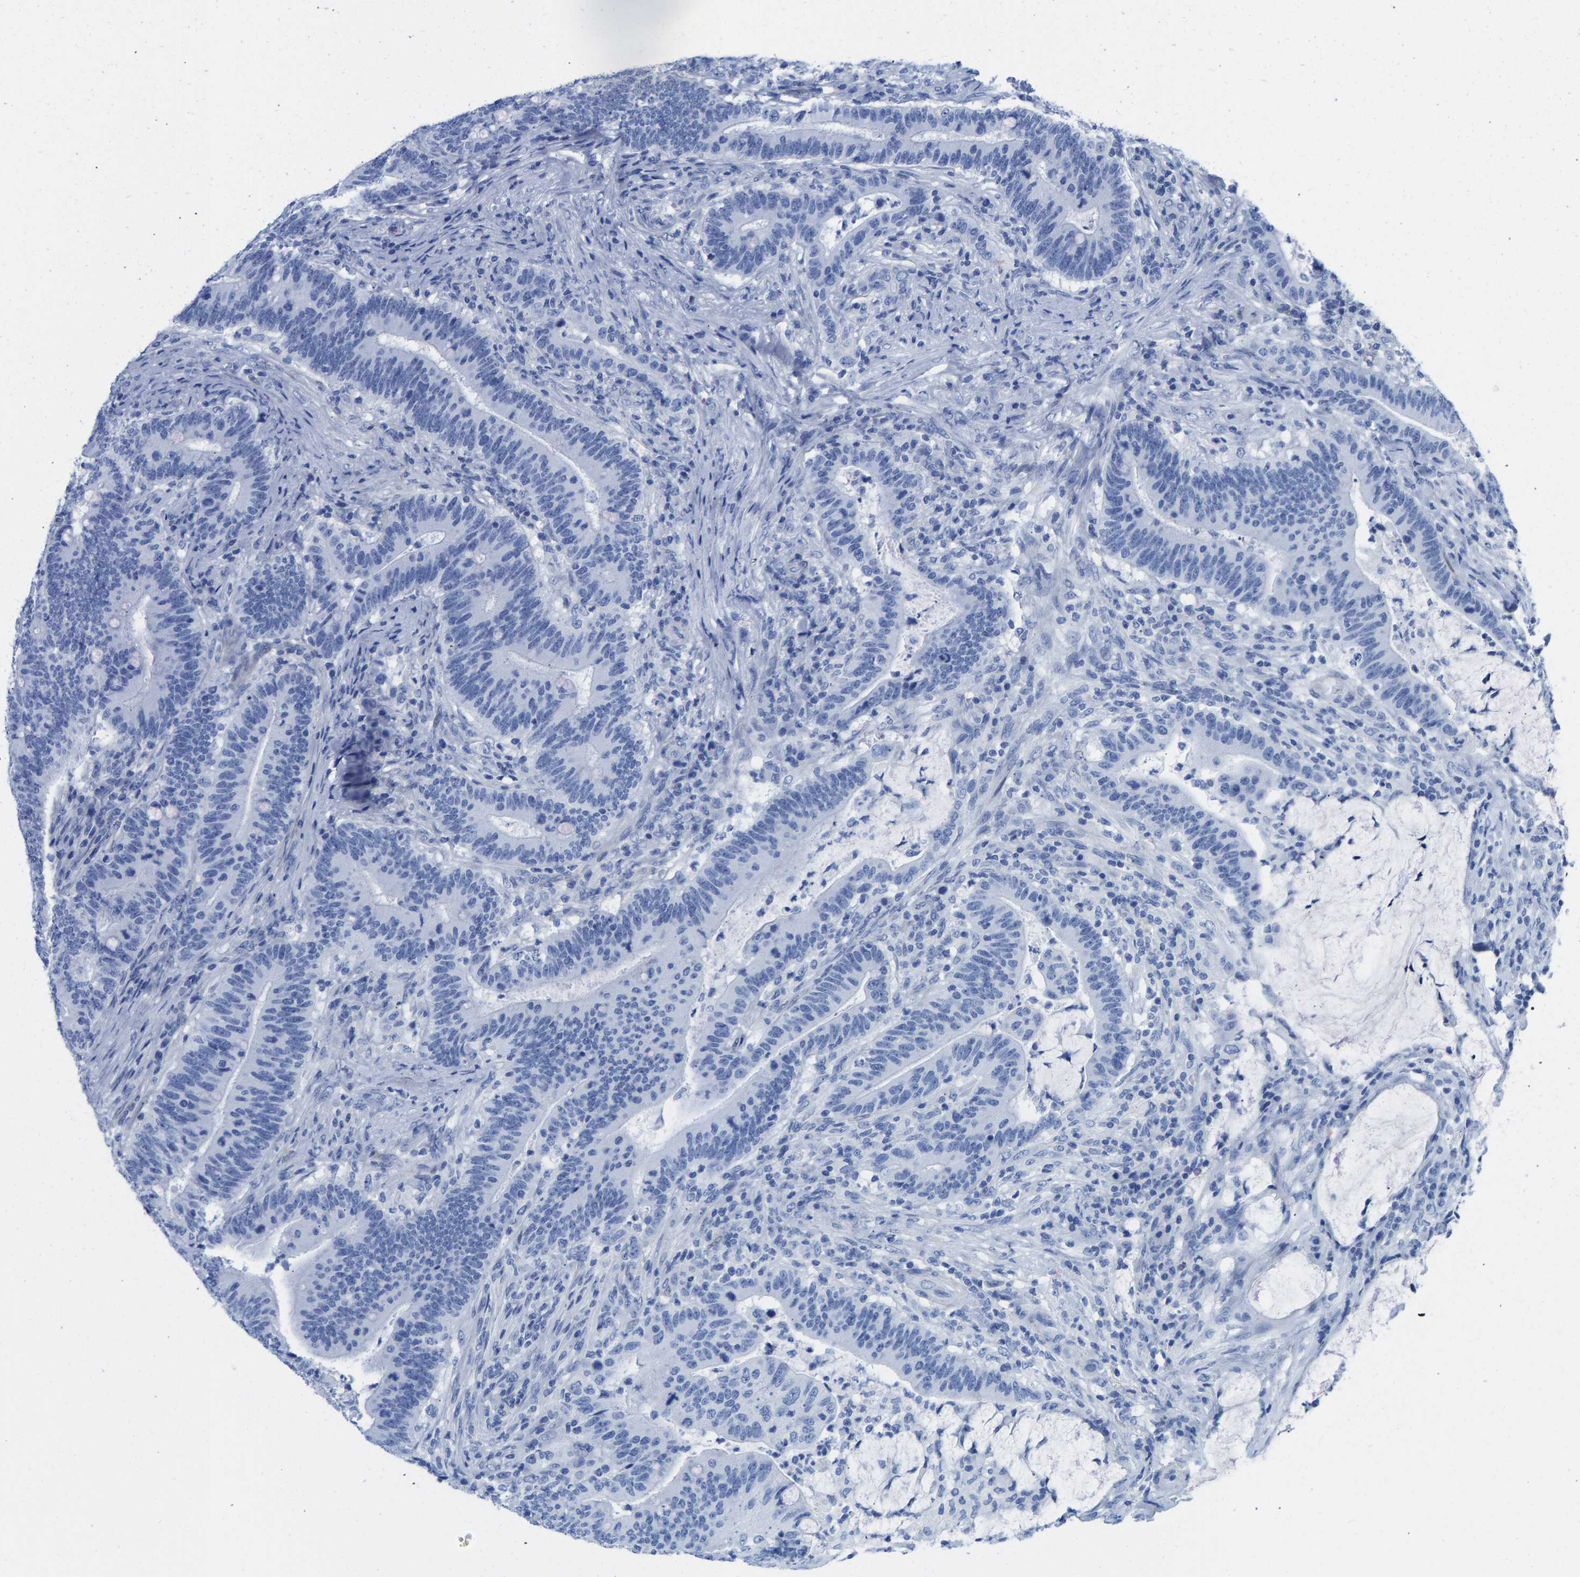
{"staining": {"intensity": "negative", "quantity": "none", "location": "none"}, "tissue": "colorectal cancer", "cell_type": "Tumor cells", "image_type": "cancer", "snomed": [{"axis": "morphology", "description": "Normal tissue, NOS"}, {"axis": "morphology", "description": "Adenocarcinoma, NOS"}, {"axis": "topography", "description": "Colon"}], "caption": "IHC of adenocarcinoma (colorectal) reveals no positivity in tumor cells.", "gene": "NKAIN3", "patient": {"sex": "female", "age": 66}}